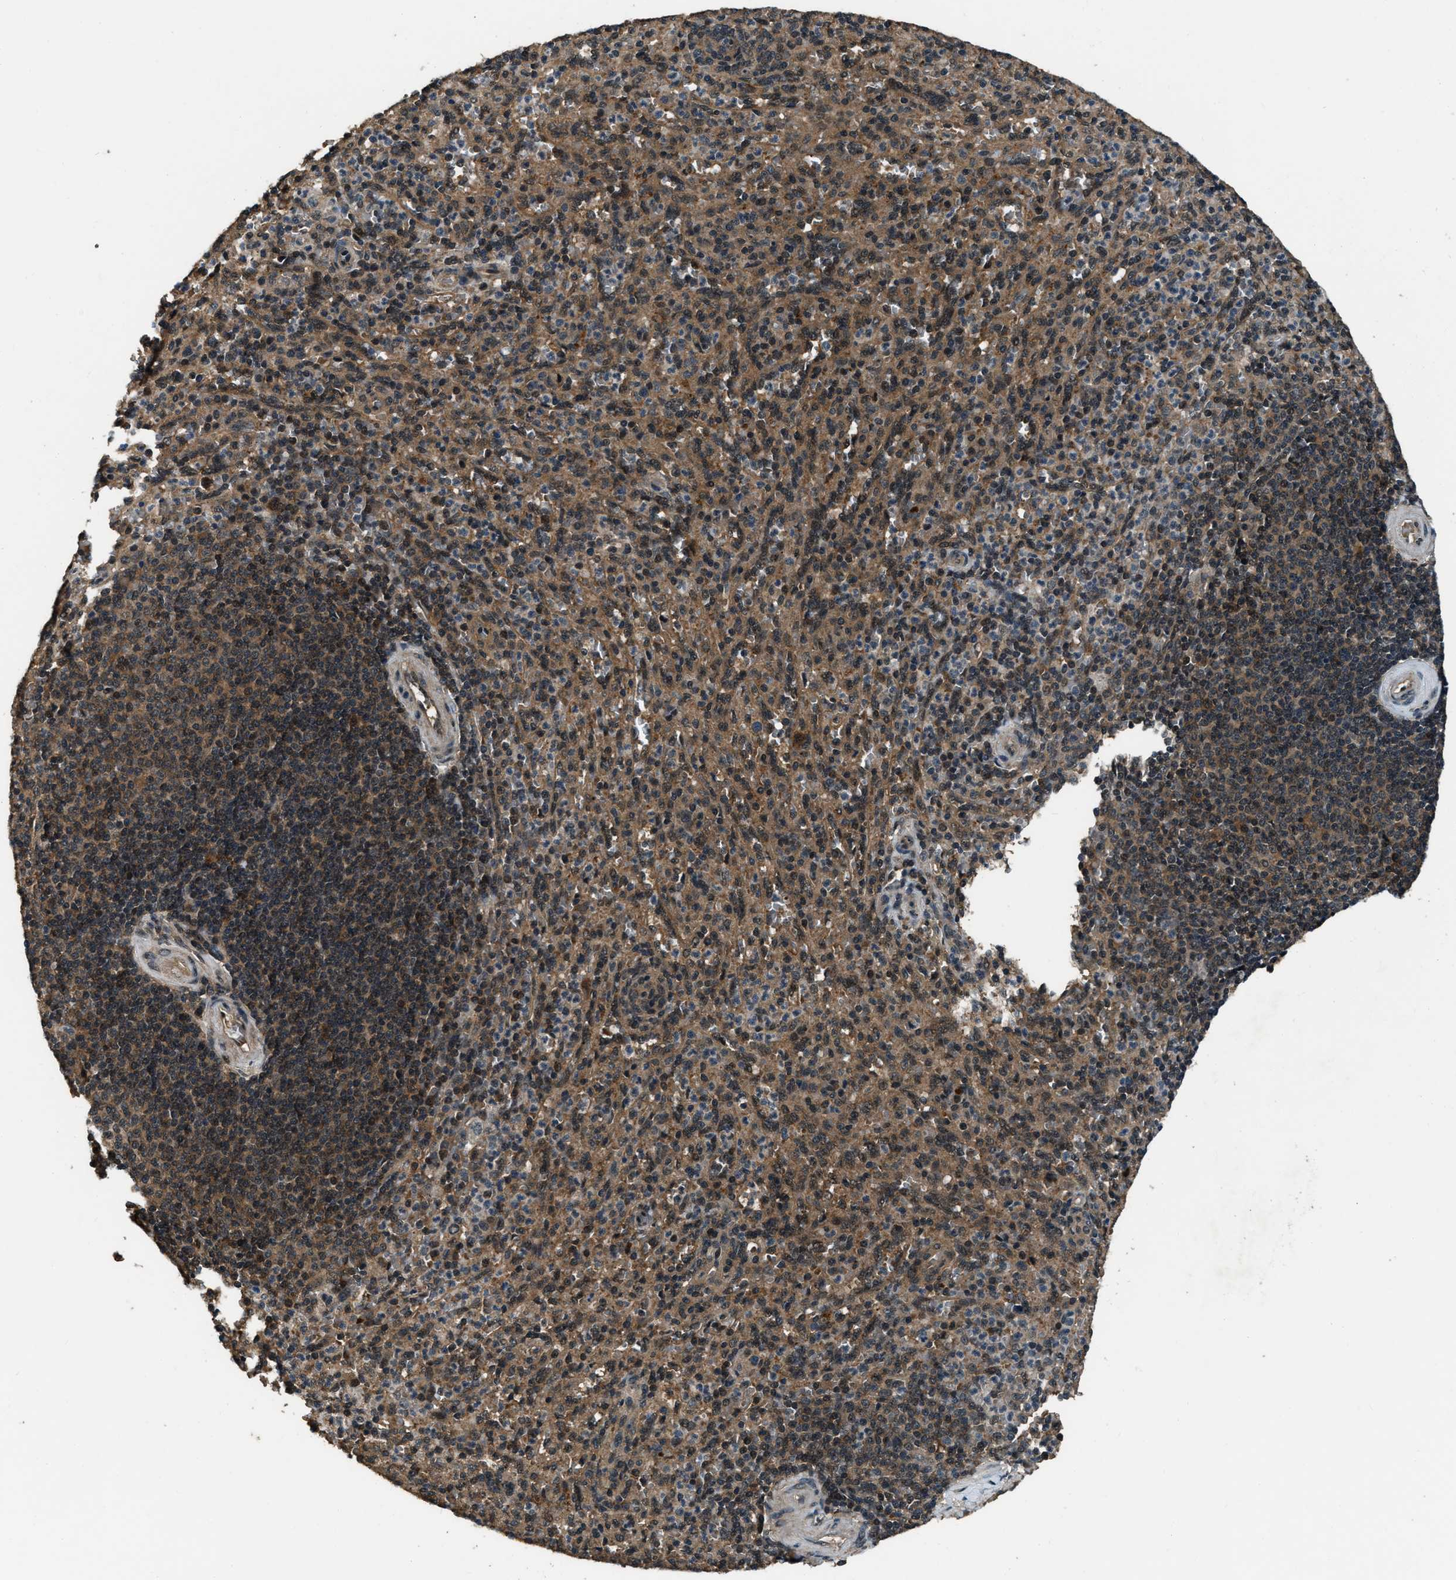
{"staining": {"intensity": "moderate", "quantity": "25%-75%", "location": "cytoplasmic/membranous,nuclear"}, "tissue": "spleen", "cell_type": "Cells in red pulp", "image_type": "normal", "snomed": [{"axis": "morphology", "description": "Normal tissue, NOS"}, {"axis": "topography", "description": "Spleen"}], "caption": "Immunohistochemistry (IHC) image of normal human spleen stained for a protein (brown), which displays medium levels of moderate cytoplasmic/membranous,nuclear positivity in approximately 25%-75% of cells in red pulp.", "gene": "NUDCD3", "patient": {"sex": "male", "age": 36}}